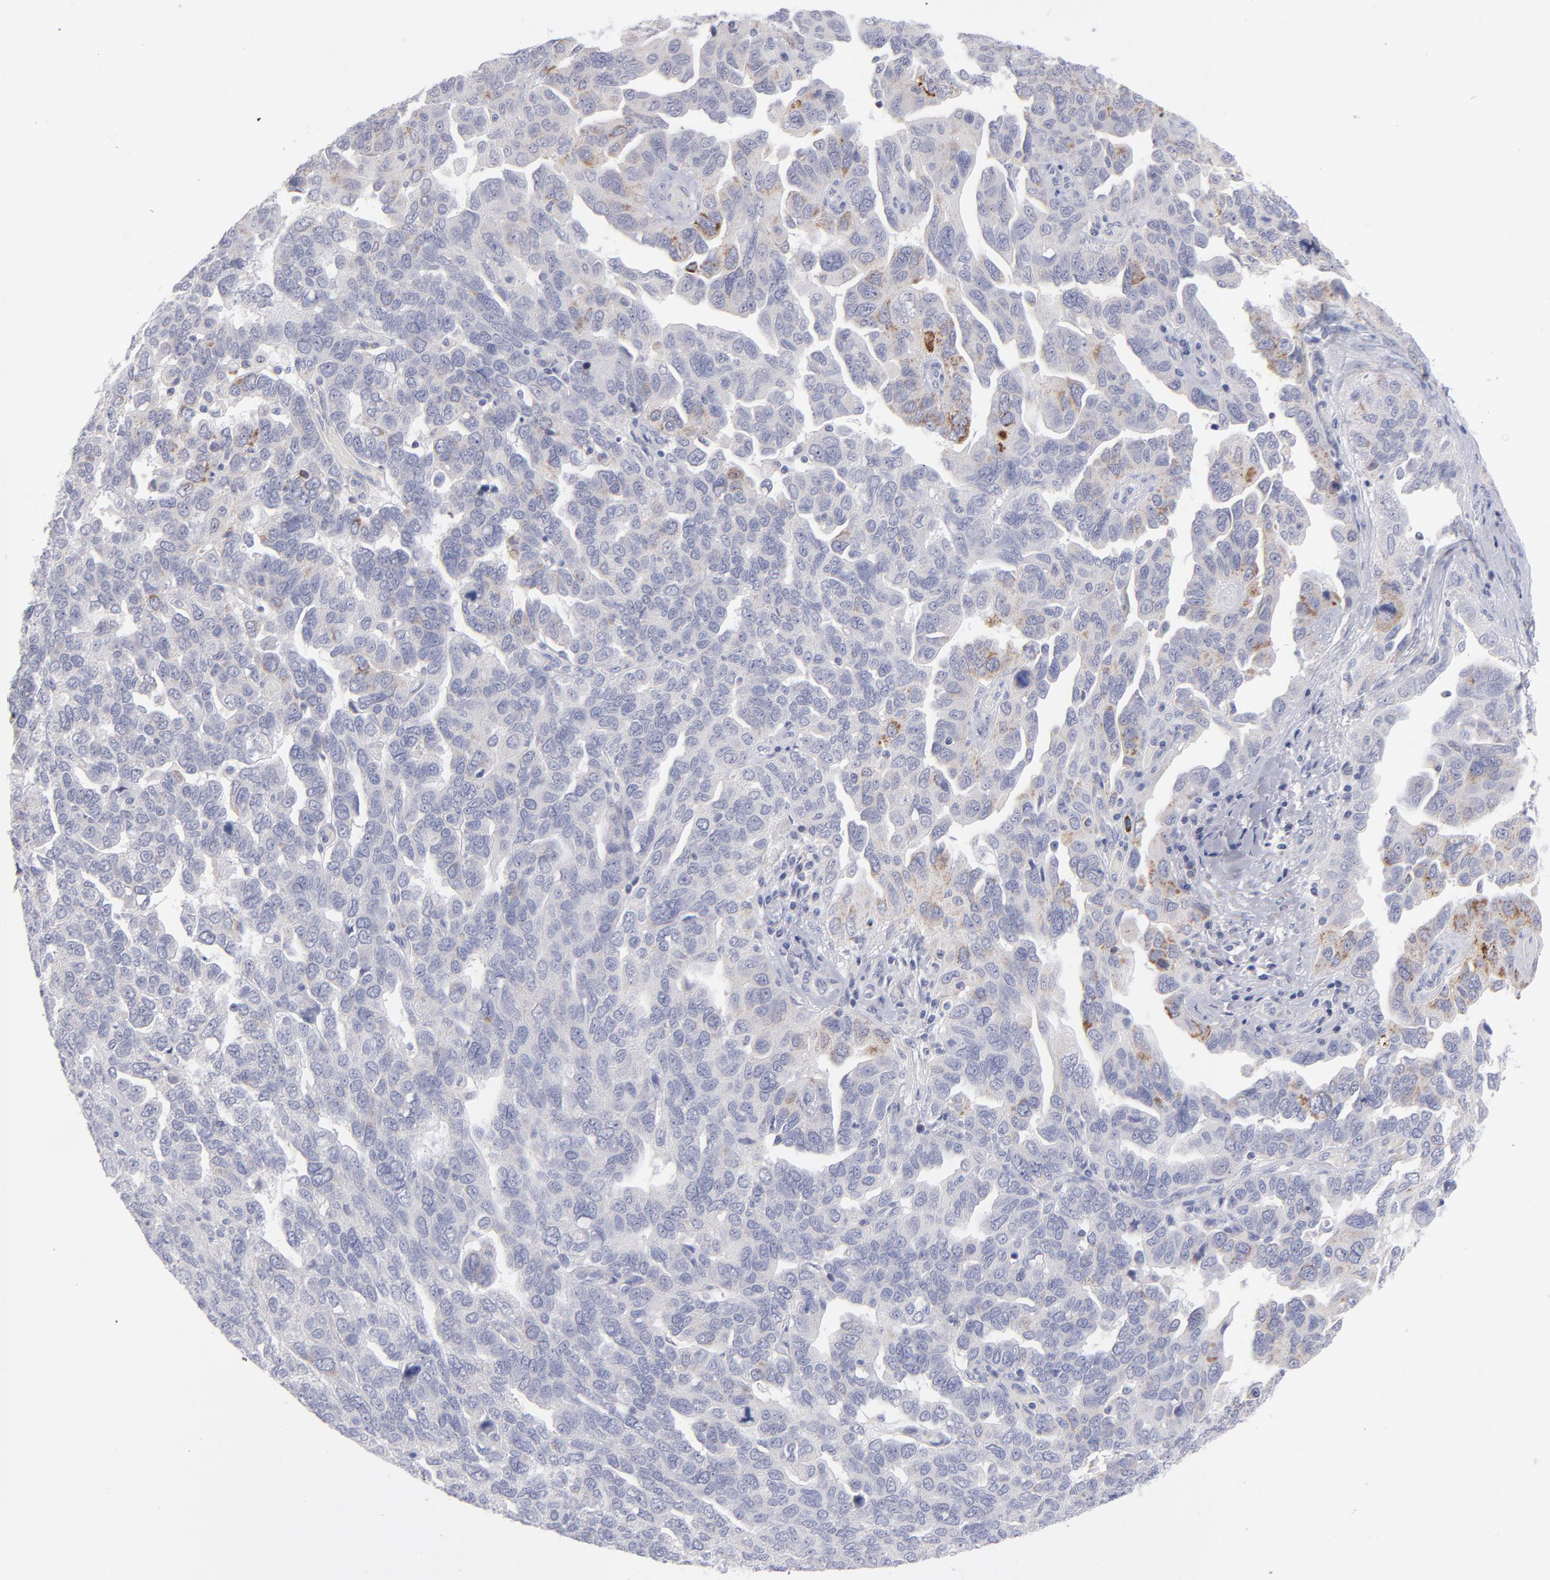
{"staining": {"intensity": "moderate", "quantity": "<25%", "location": "cytoplasmic/membranous"}, "tissue": "ovarian cancer", "cell_type": "Tumor cells", "image_type": "cancer", "snomed": [{"axis": "morphology", "description": "Cystadenocarcinoma, serous, NOS"}, {"axis": "topography", "description": "Ovary"}], "caption": "Immunohistochemical staining of ovarian cancer (serous cystadenocarcinoma) demonstrates moderate cytoplasmic/membranous protein staining in approximately <25% of tumor cells.", "gene": "MTHFD2", "patient": {"sex": "female", "age": 64}}